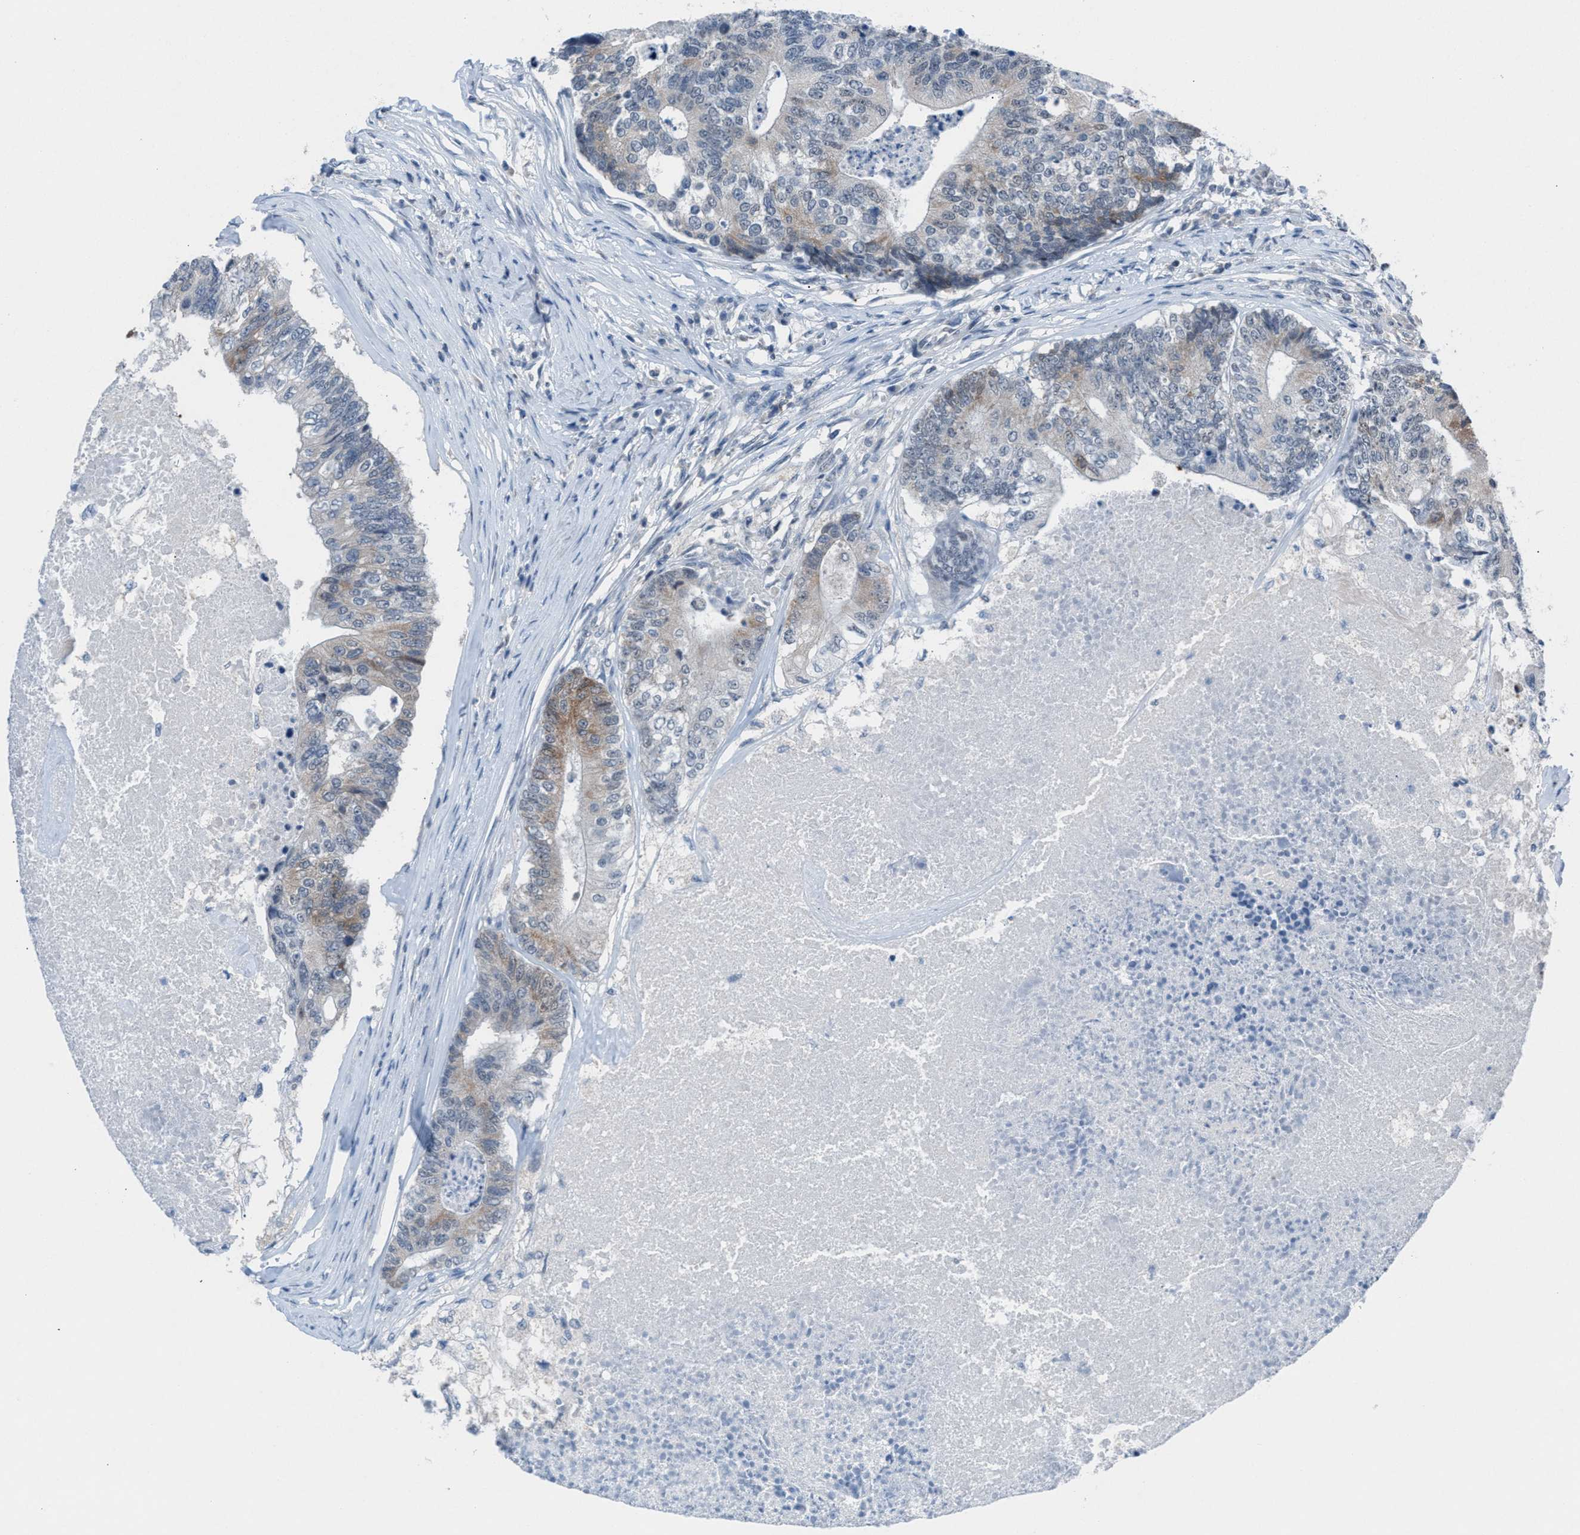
{"staining": {"intensity": "moderate", "quantity": "<25%", "location": "cytoplasmic/membranous"}, "tissue": "colorectal cancer", "cell_type": "Tumor cells", "image_type": "cancer", "snomed": [{"axis": "morphology", "description": "Adenocarcinoma, NOS"}, {"axis": "topography", "description": "Colon"}], "caption": "Protein expression analysis of human colorectal adenocarcinoma reveals moderate cytoplasmic/membranous positivity in about <25% of tumor cells.", "gene": "ANAPC11", "patient": {"sex": "female", "age": 67}}